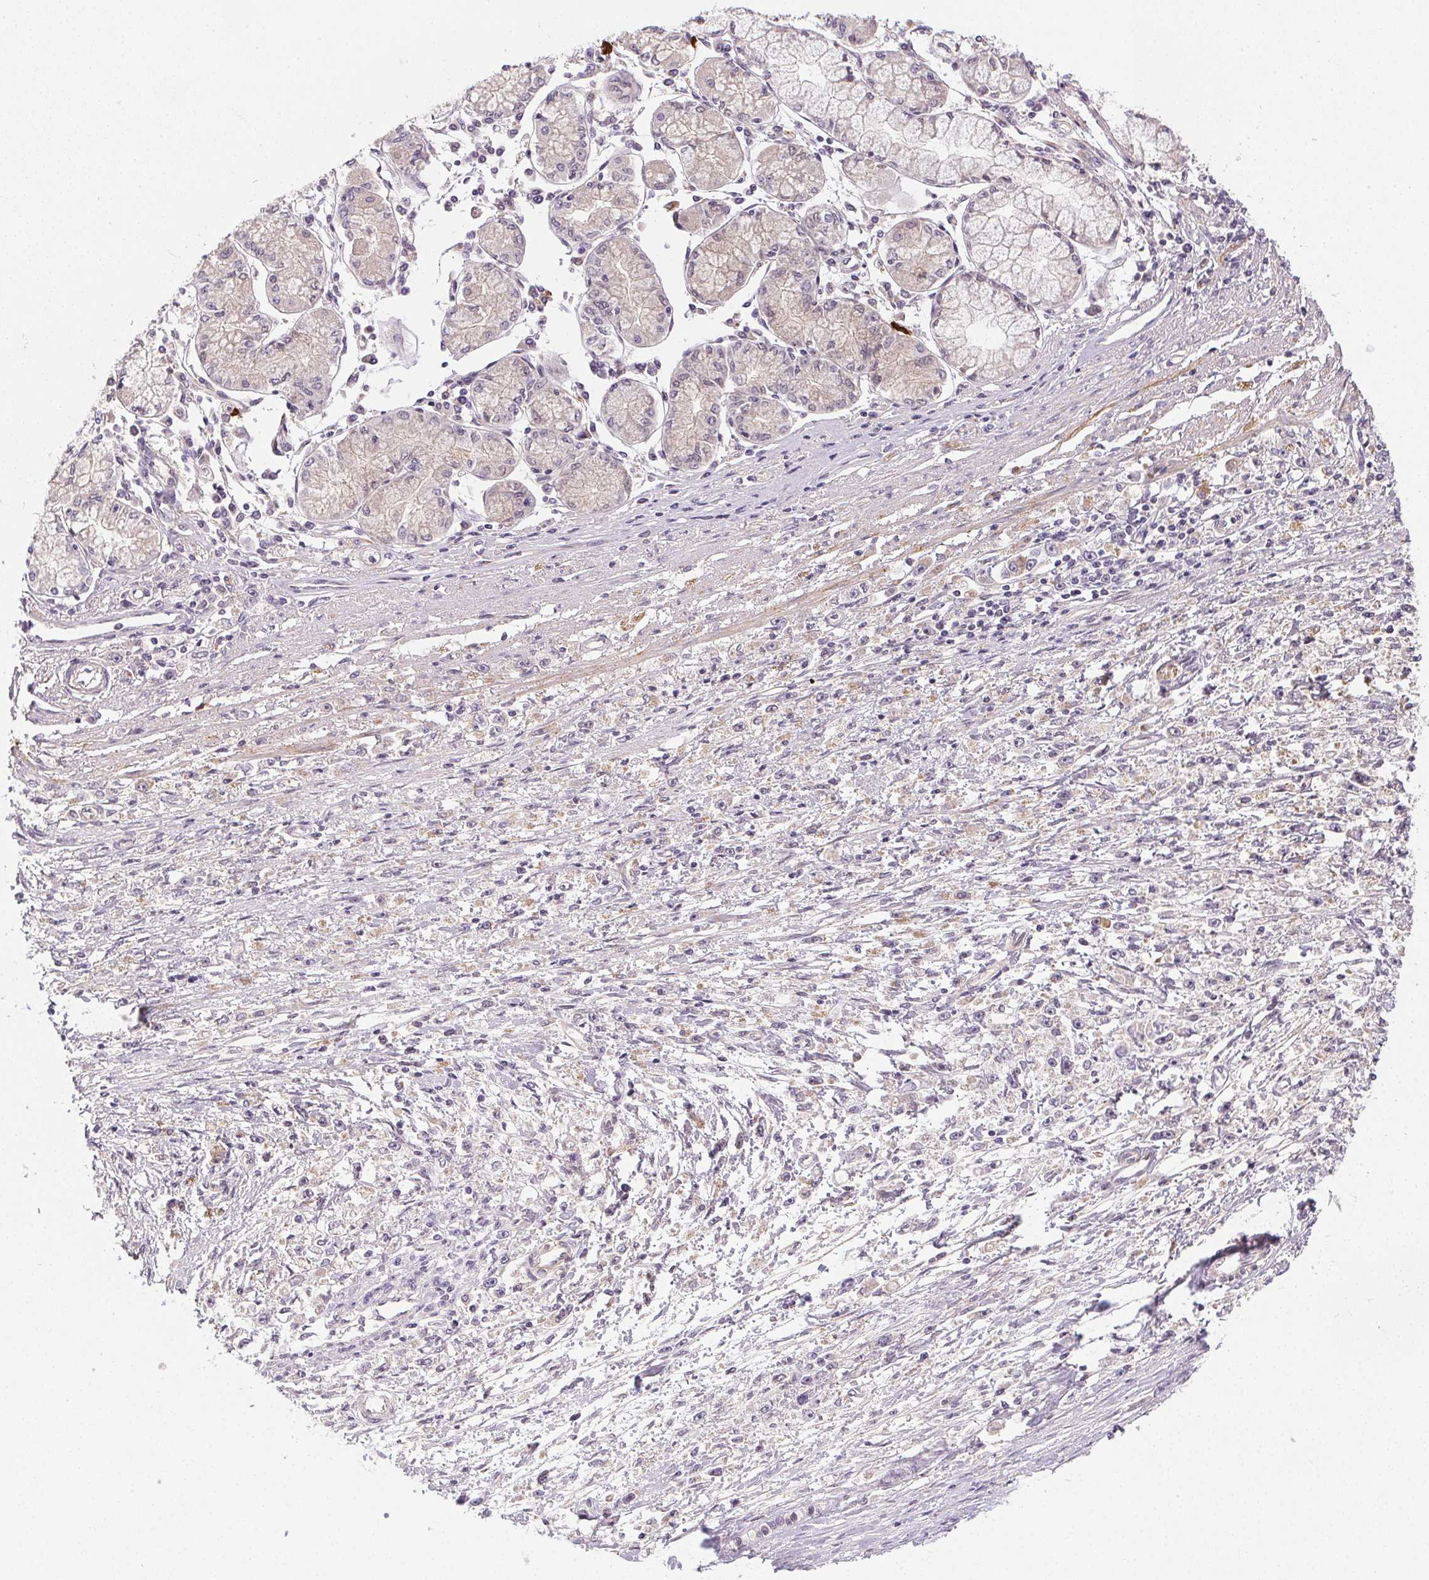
{"staining": {"intensity": "negative", "quantity": "none", "location": "none"}, "tissue": "stomach cancer", "cell_type": "Tumor cells", "image_type": "cancer", "snomed": [{"axis": "morphology", "description": "Adenocarcinoma, NOS"}, {"axis": "topography", "description": "Stomach"}], "caption": "Immunohistochemistry image of neoplastic tissue: human stomach adenocarcinoma stained with DAB shows no significant protein staining in tumor cells. (Stains: DAB (3,3'-diaminobenzidine) immunohistochemistry with hematoxylin counter stain, Microscopy: brightfield microscopy at high magnification).", "gene": "CFAP92", "patient": {"sex": "female", "age": 59}}